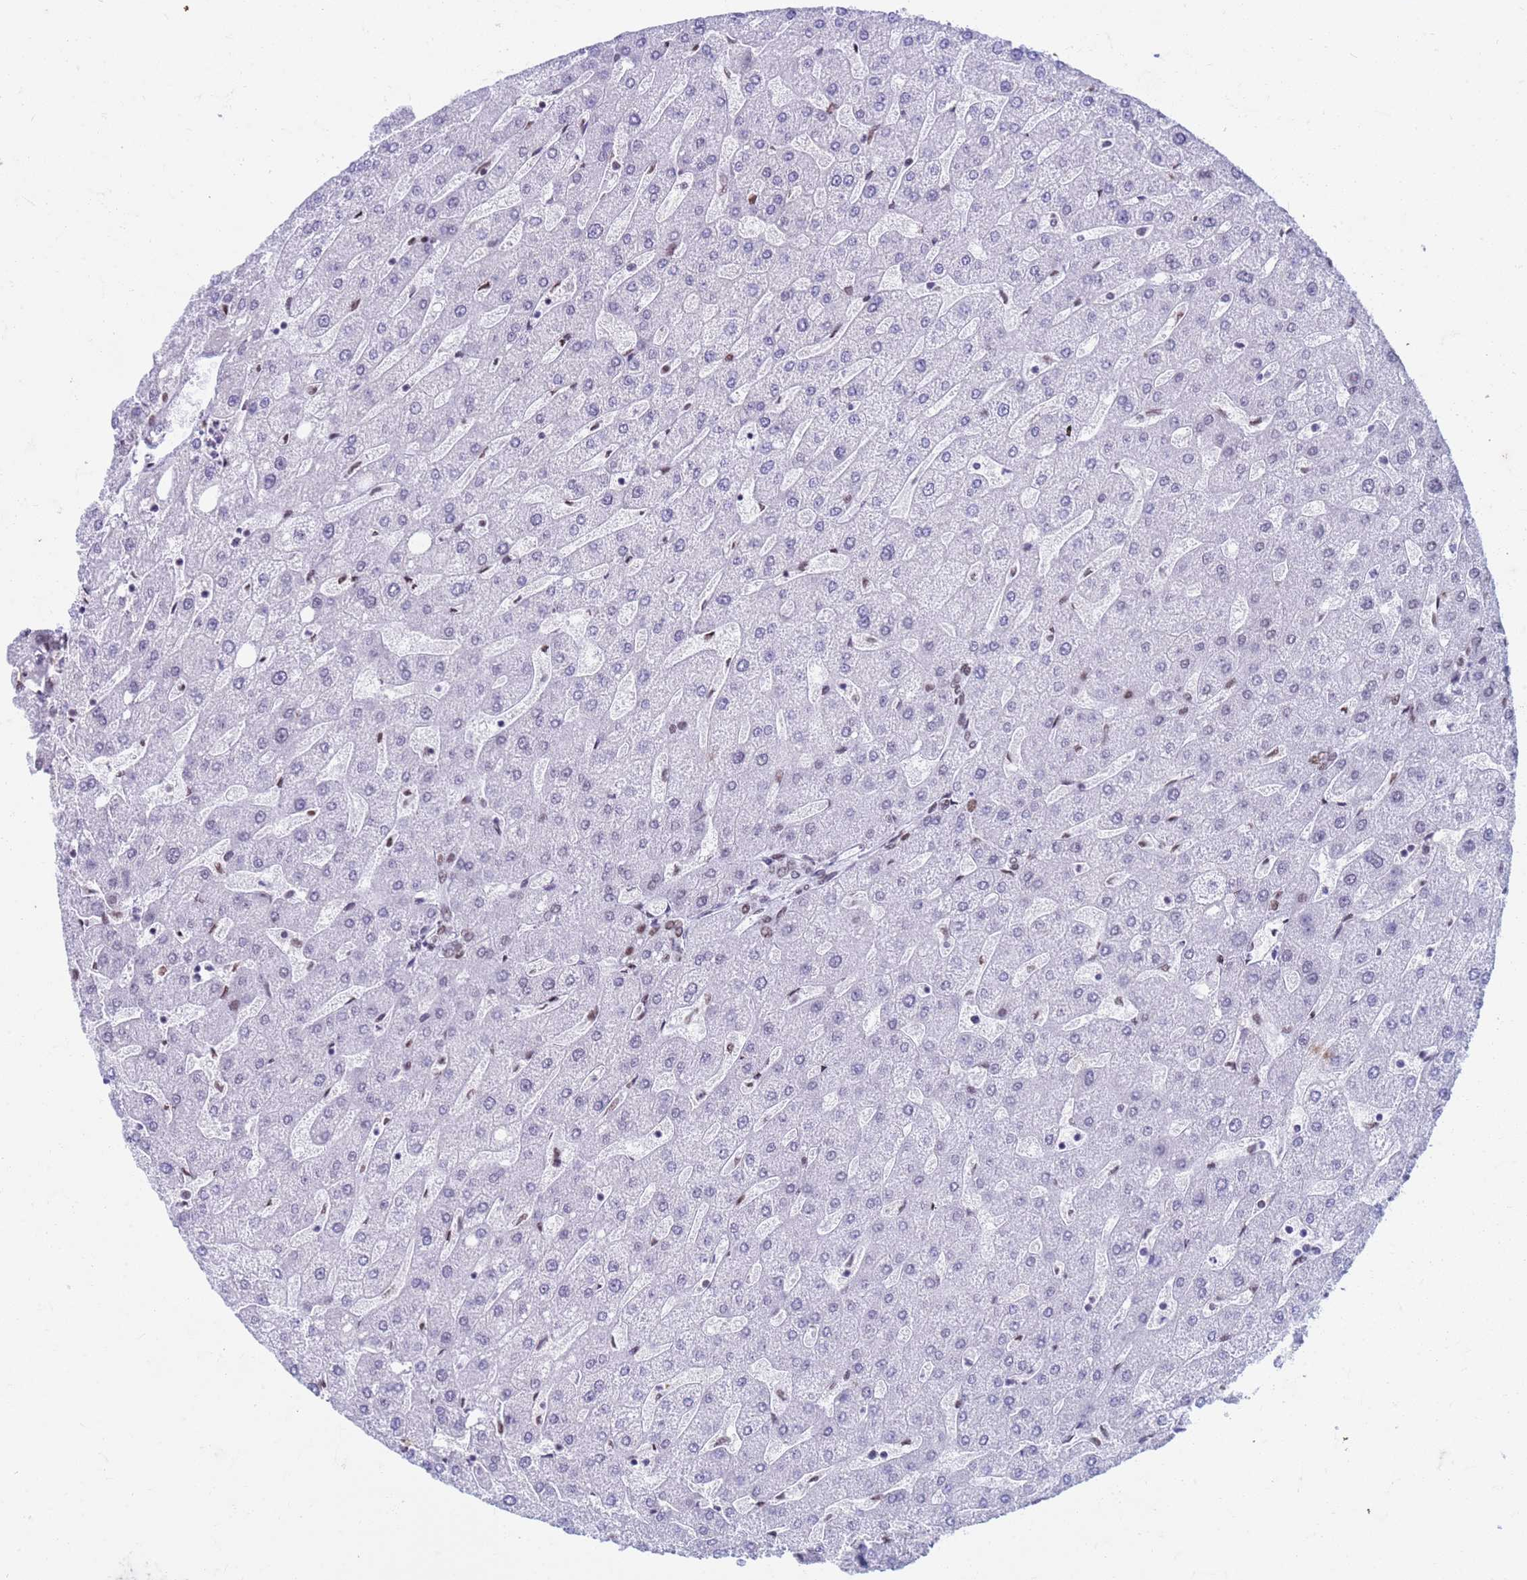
{"staining": {"intensity": "moderate", "quantity": "25%-75%", "location": "nuclear"}, "tissue": "liver", "cell_type": "Hepatocytes", "image_type": "normal", "snomed": [{"axis": "morphology", "description": "Normal tissue, NOS"}, {"axis": "topography", "description": "Liver"}], "caption": "Hepatocytes reveal medium levels of moderate nuclear staining in approximately 25%-75% of cells in benign human liver.", "gene": "FAM170B", "patient": {"sex": "male", "age": 67}}